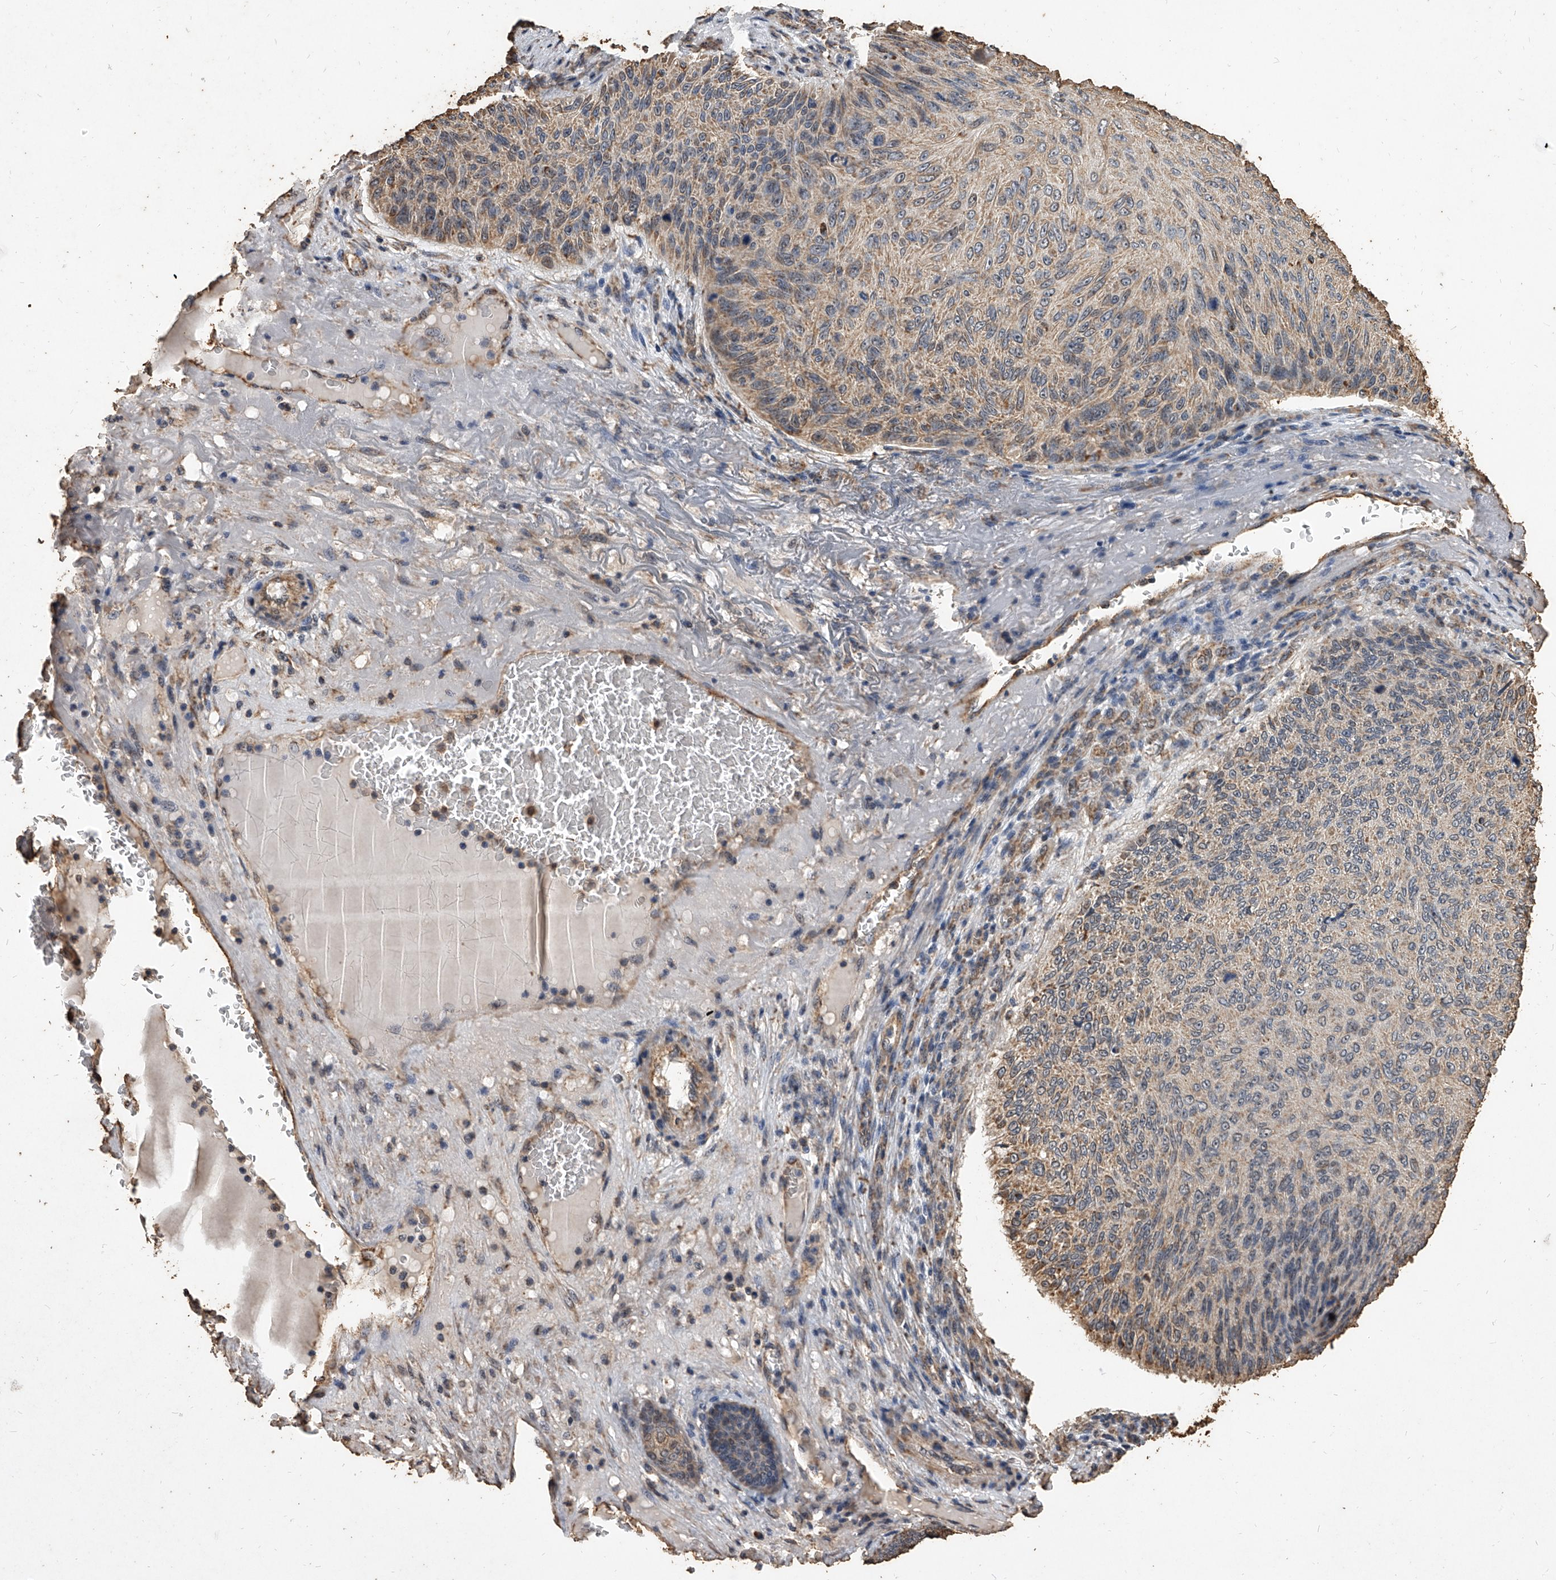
{"staining": {"intensity": "moderate", "quantity": ">75%", "location": "cytoplasmic/membranous"}, "tissue": "skin cancer", "cell_type": "Tumor cells", "image_type": "cancer", "snomed": [{"axis": "morphology", "description": "Squamous cell carcinoma, NOS"}, {"axis": "topography", "description": "Skin"}], "caption": "Tumor cells reveal moderate cytoplasmic/membranous positivity in about >75% of cells in skin squamous cell carcinoma. (DAB (3,3'-diaminobenzidine) IHC with brightfield microscopy, high magnification).", "gene": "MRPL28", "patient": {"sex": "female", "age": 88}}